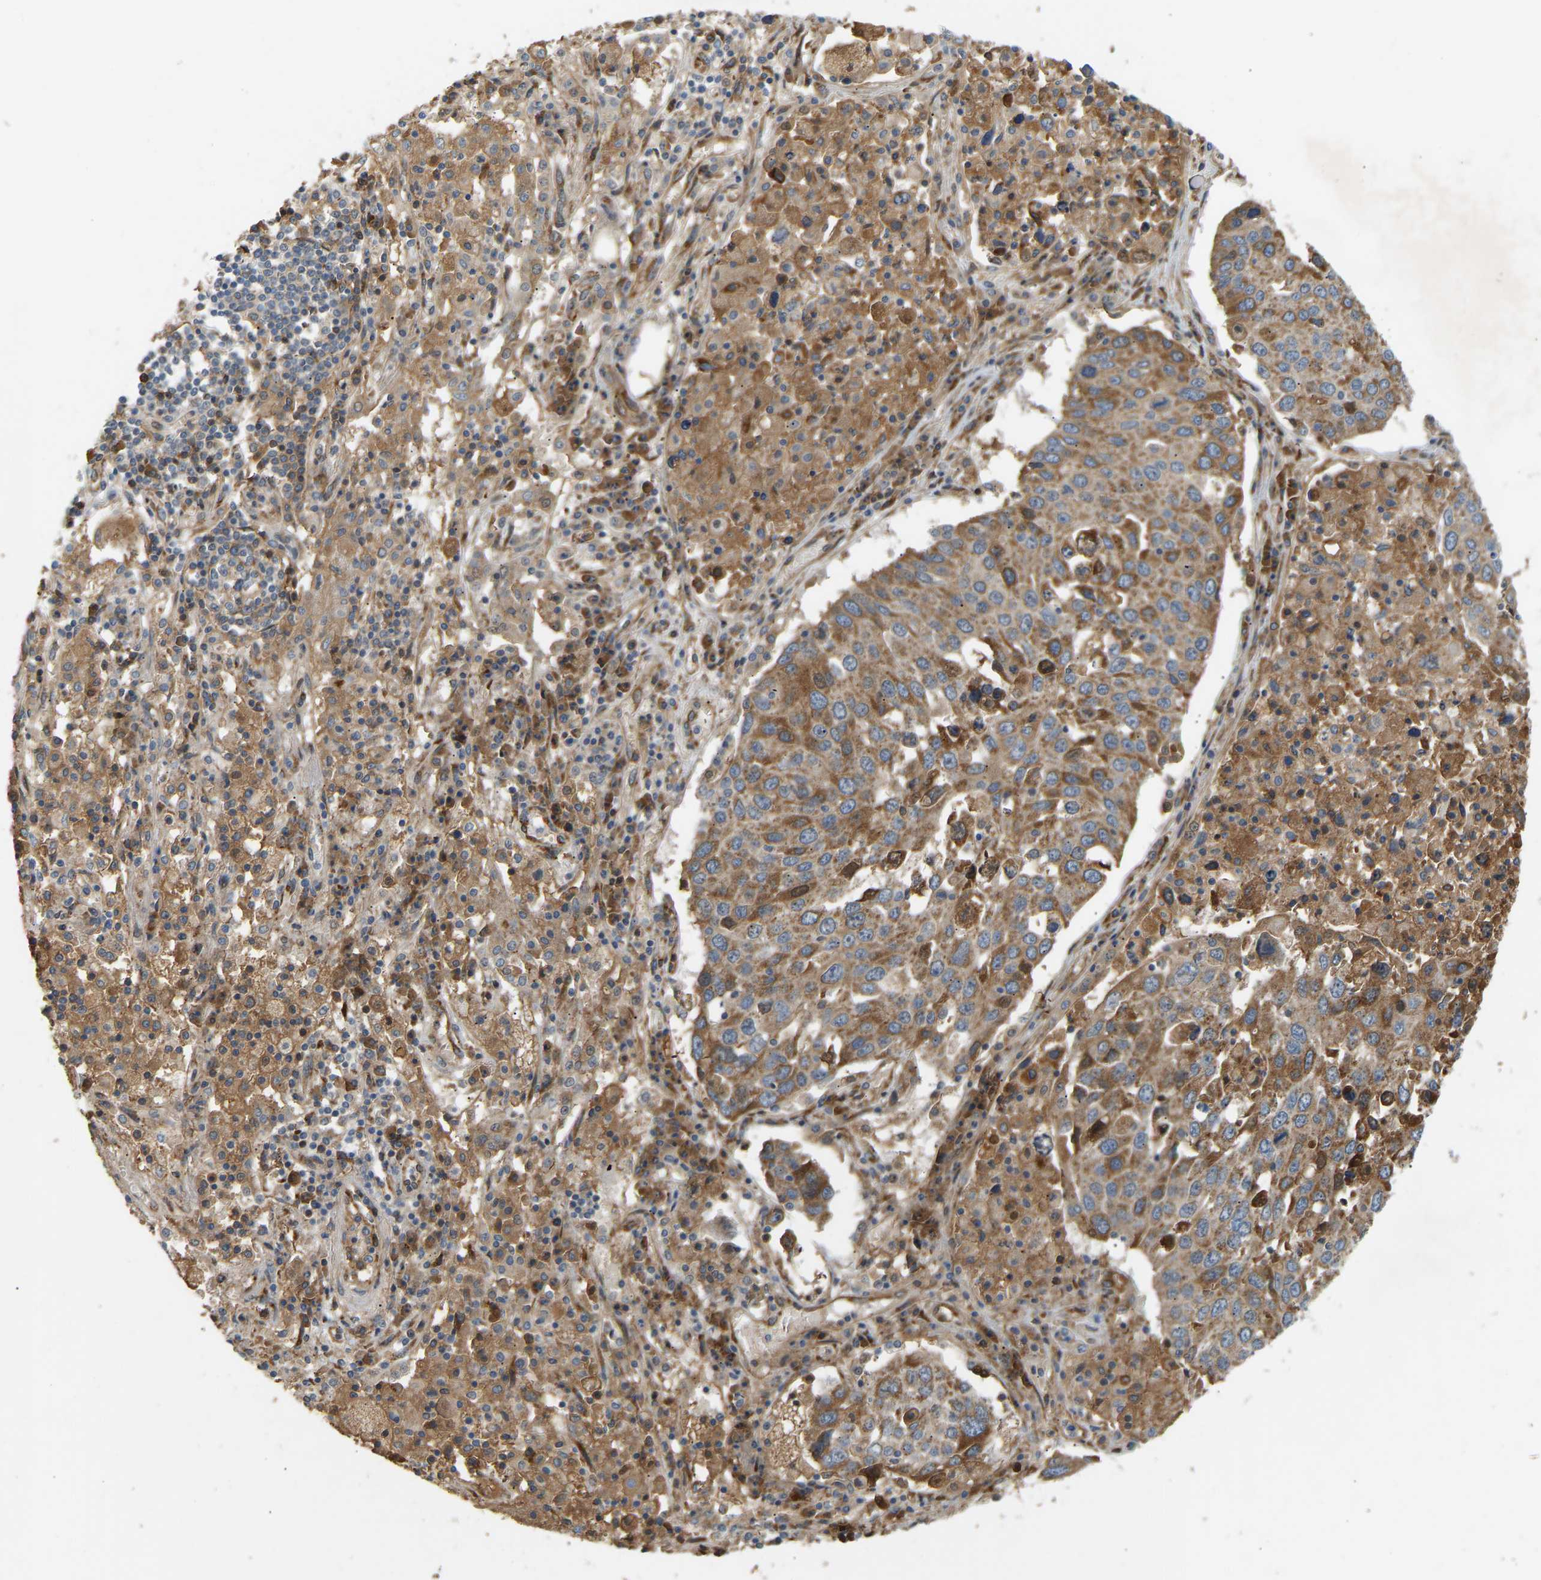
{"staining": {"intensity": "moderate", "quantity": "<25%", "location": "cytoplasmic/membranous"}, "tissue": "lung cancer", "cell_type": "Tumor cells", "image_type": "cancer", "snomed": [{"axis": "morphology", "description": "Squamous cell carcinoma, NOS"}, {"axis": "topography", "description": "Lung"}], "caption": "Moderate cytoplasmic/membranous positivity is seen in approximately <25% of tumor cells in squamous cell carcinoma (lung).", "gene": "PTCD1", "patient": {"sex": "male", "age": 65}}